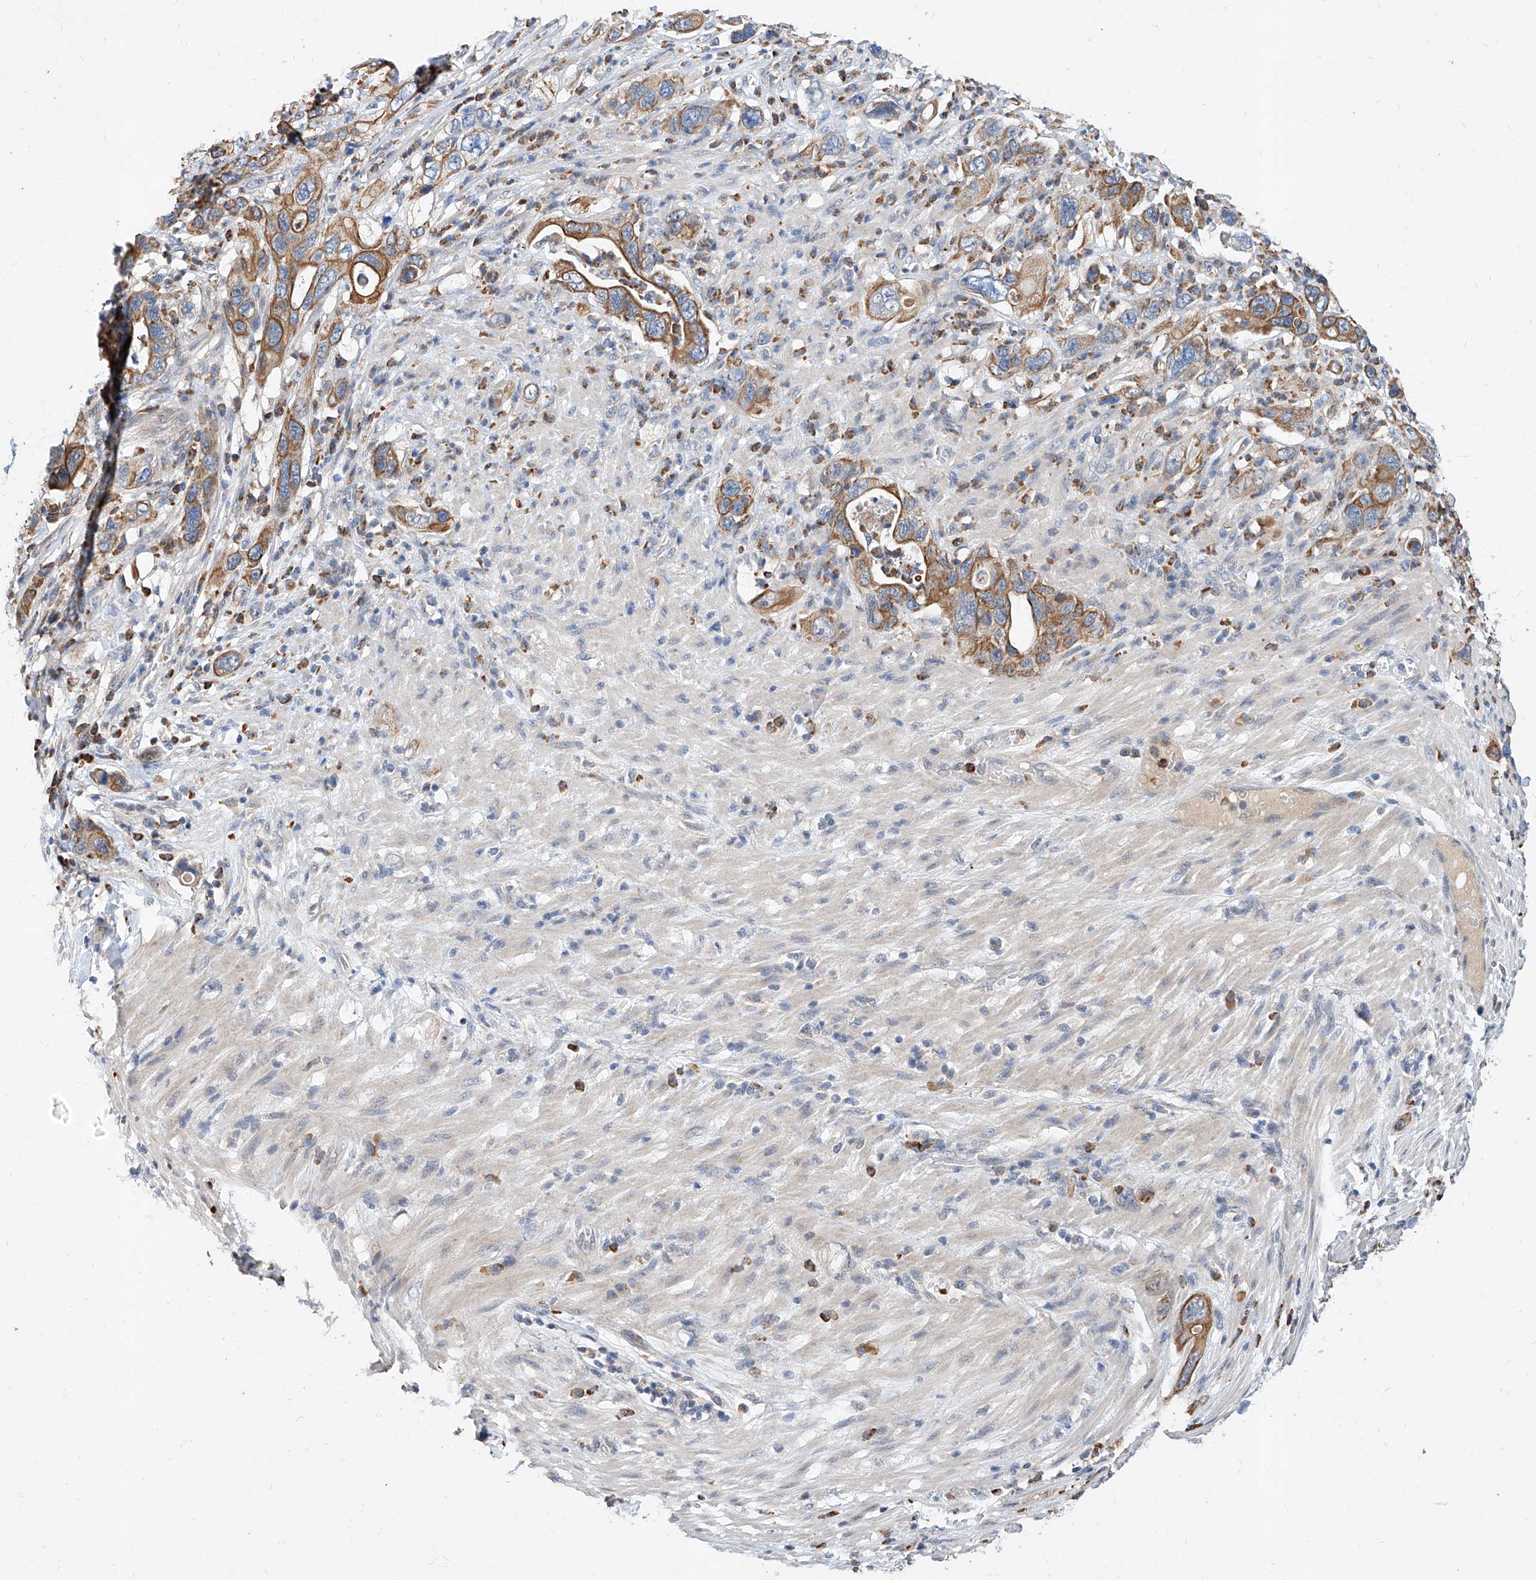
{"staining": {"intensity": "moderate", "quantity": ">75%", "location": "cytoplasmic/membranous"}, "tissue": "pancreatic cancer", "cell_type": "Tumor cells", "image_type": "cancer", "snomed": [{"axis": "morphology", "description": "Adenocarcinoma, NOS"}, {"axis": "topography", "description": "Pancreas"}], "caption": "DAB (3,3'-diaminobenzidine) immunohistochemical staining of human pancreatic cancer exhibits moderate cytoplasmic/membranous protein expression in approximately >75% of tumor cells. The staining is performed using DAB (3,3'-diaminobenzidine) brown chromogen to label protein expression. The nuclei are counter-stained blue using hematoxylin.", "gene": "MFSD4B", "patient": {"sex": "female", "age": 71}}